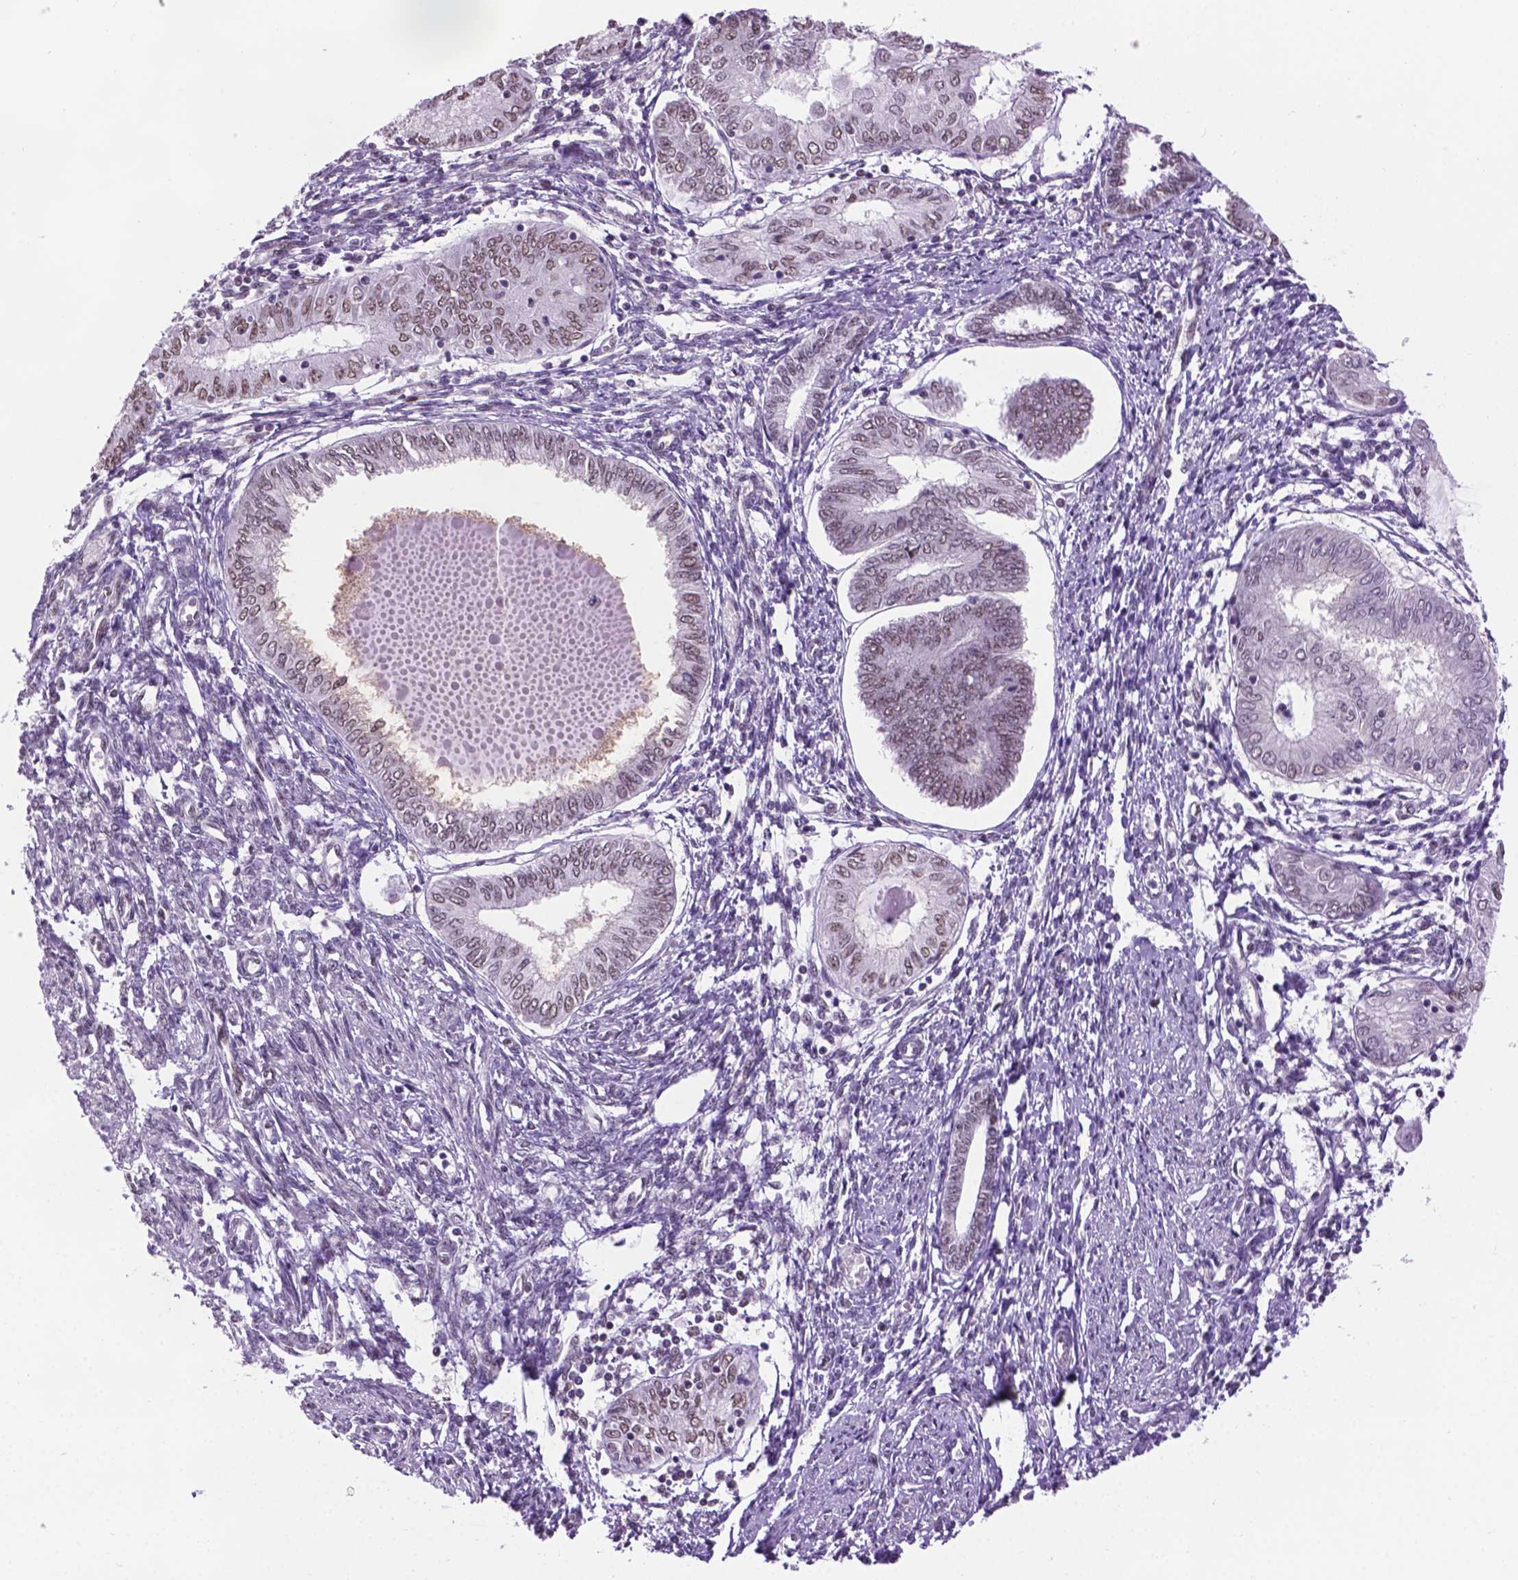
{"staining": {"intensity": "weak", "quantity": "25%-75%", "location": "nuclear"}, "tissue": "endometrial cancer", "cell_type": "Tumor cells", "image_type": "cancer", "snomed": [{"axis": "morphology", "description": "Adenocarcinoma, NOS"}, {"axis": "topography", "description": "Endometrium"}], "caption": "This histopathology image displays endometrial cancer stained with immunohistochemistry (IHC) to label a protein in brown. The nuclear of tumor cells show weak positivity for the protein. Nuclei are counter-stained blue.", "gene": "ABI2", "patient": {"sex": "female", "age": 68}}